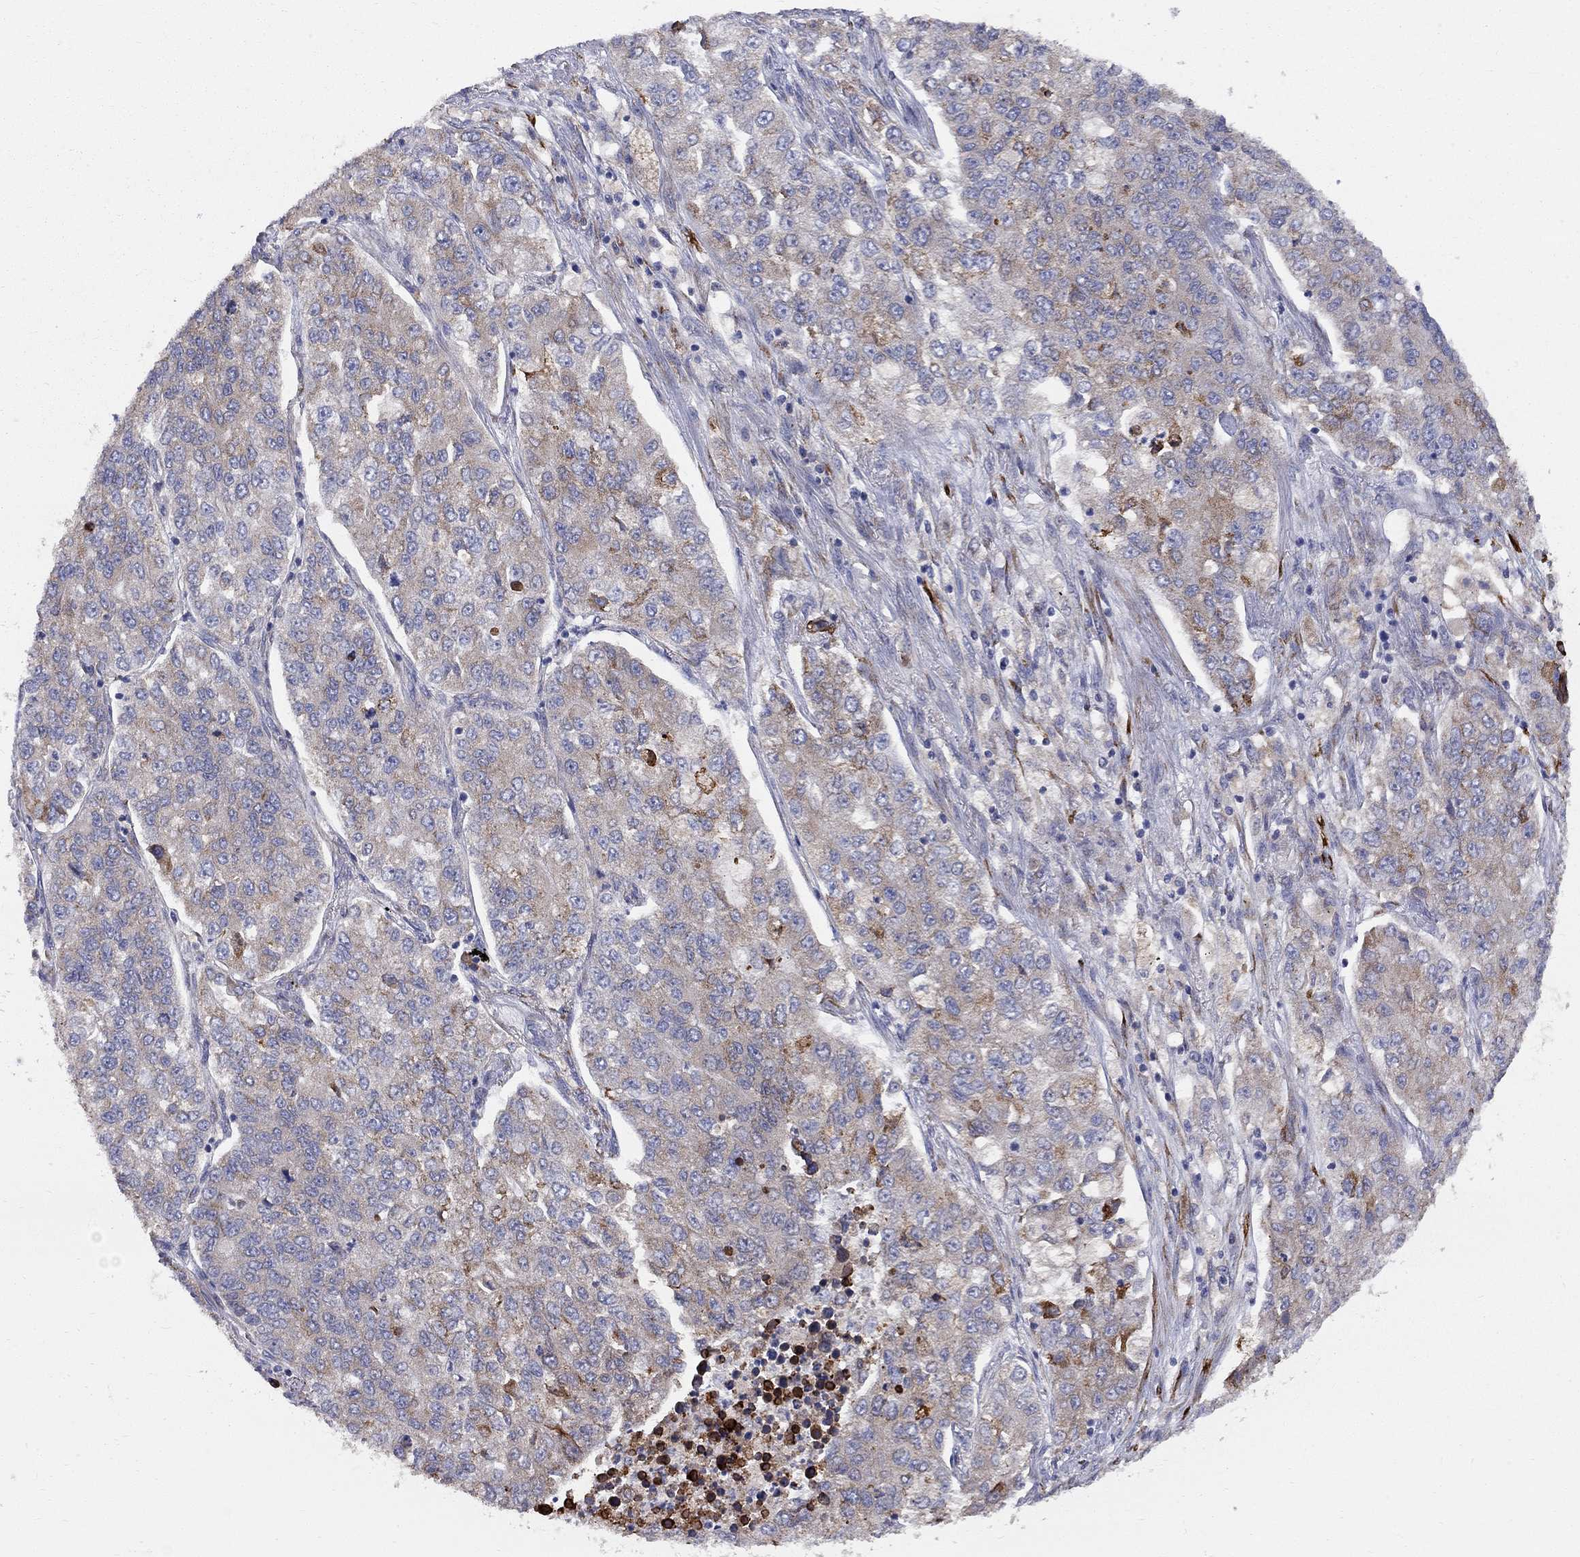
{"staining": {"intensity": "moderate", "quantity": "<25%", "location": "cytoplasmic/membranous"}, "tissue": "lung cancer", "cell_type": "Tumor cells", "image_type": "cancer", "snomed": [{"axis": "morphology", "description": "Adenocarcinoma, NOS"}, {"axis": "topography", "description": "Lung"}], "caption": "This is a micrograph of IHC staining of lung cancer (adenocarcinoma), which shows moderate positivity in the cytoplasmic/membranous of tumor cells.", "gene": "CASTOR1", "patient": {"sex": "male", "age": 49}}